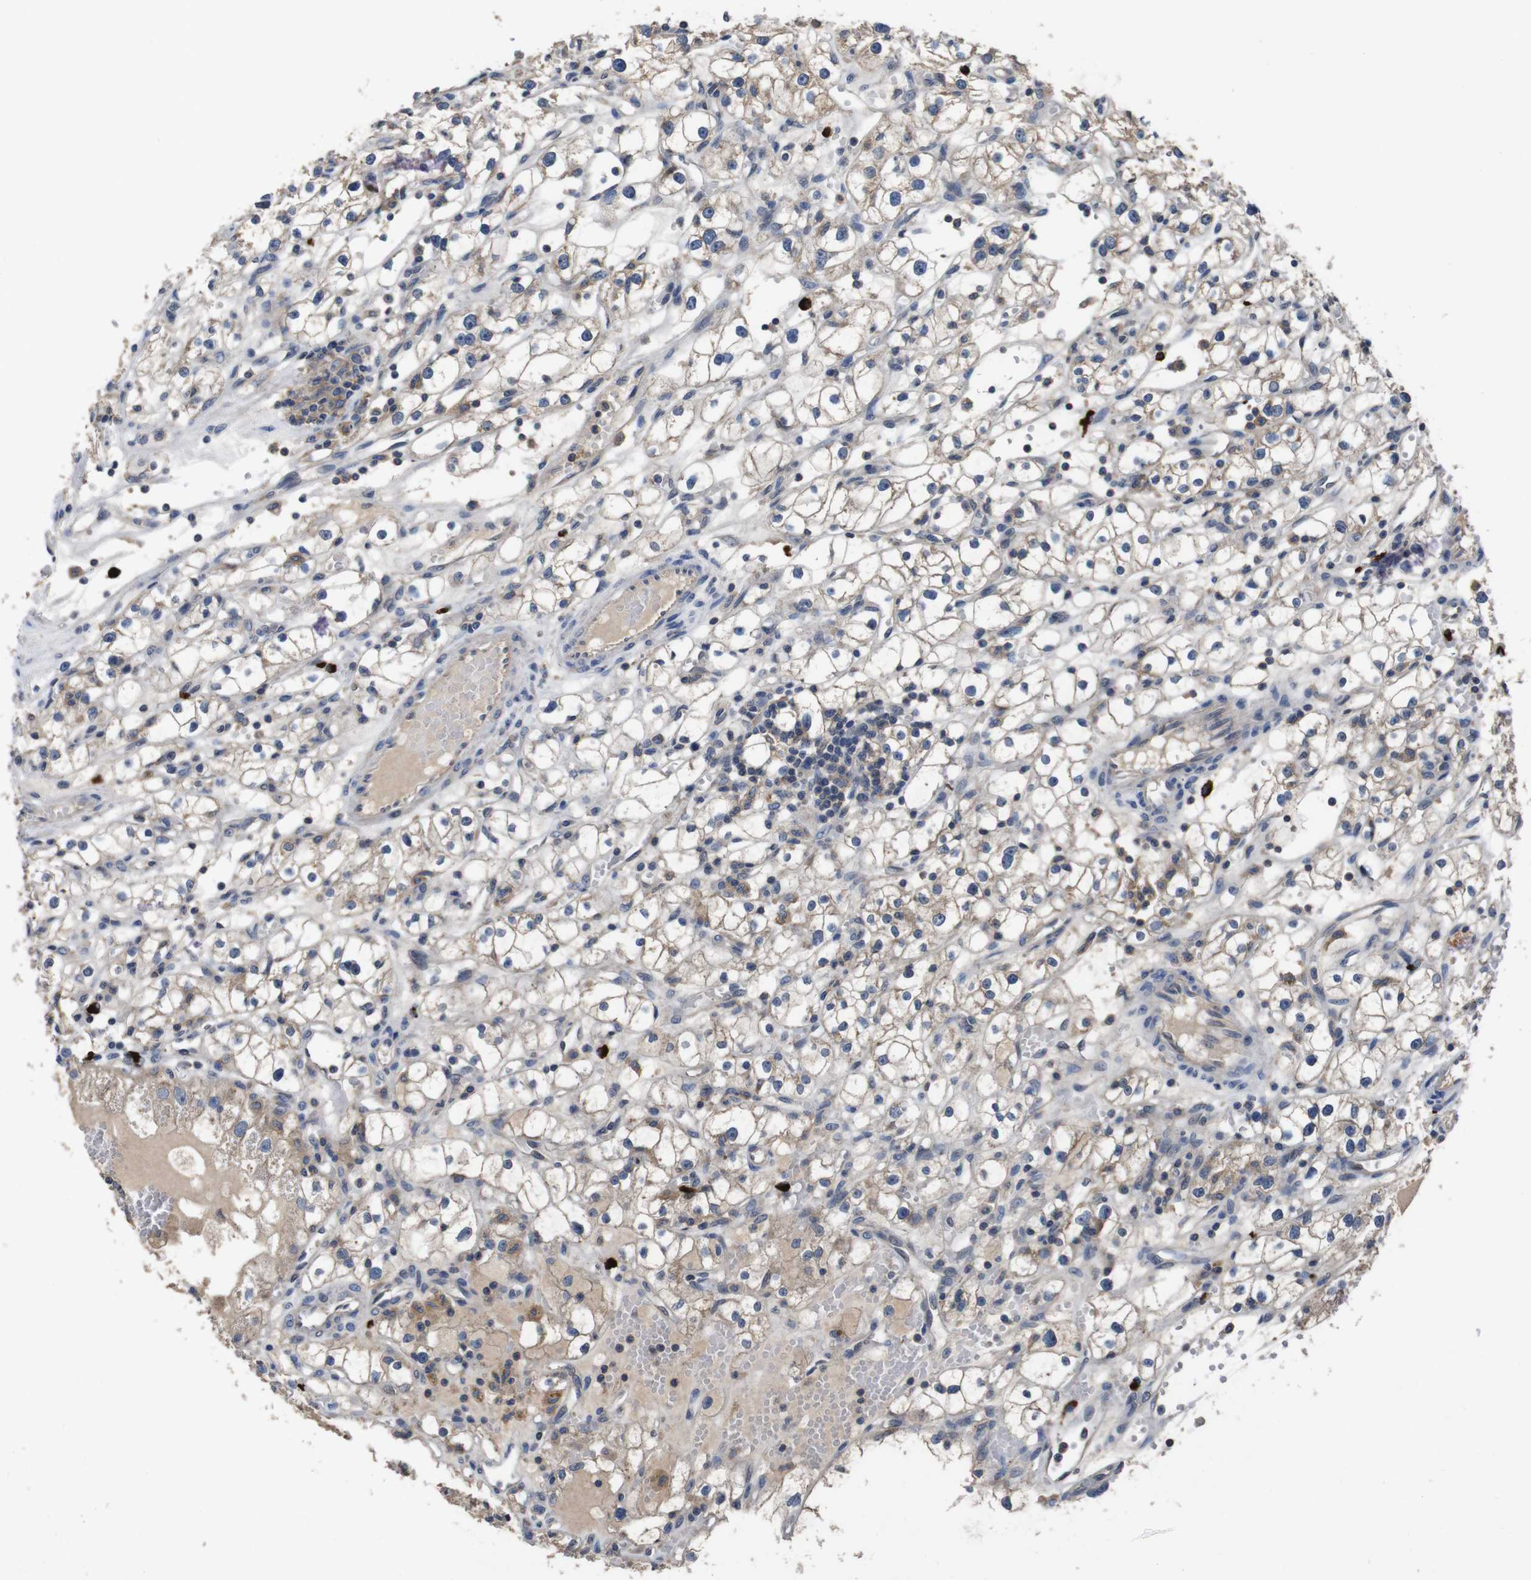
{"staining": {"intensity": "weak", "quantity": ">75%", "location": "cytoplasmic/membranous"}, "tissue": "renal cancer", "cell_type": "Tumor cells", "image_type": "cancer", "snomed": [{"axis": "morphology", "description": "Adenocarcinoma, NOS"}, {"axis": "topography", "description": "Kidney"}], "caption": "Immunohistochemical staining of adenocarcinoma (renal) shows low levels of weak cytoplasmic/membranous staining in about >75% of tumor cells.", "gene": "GLIPR1", "patient": {"sex": "male", "age": 56}}